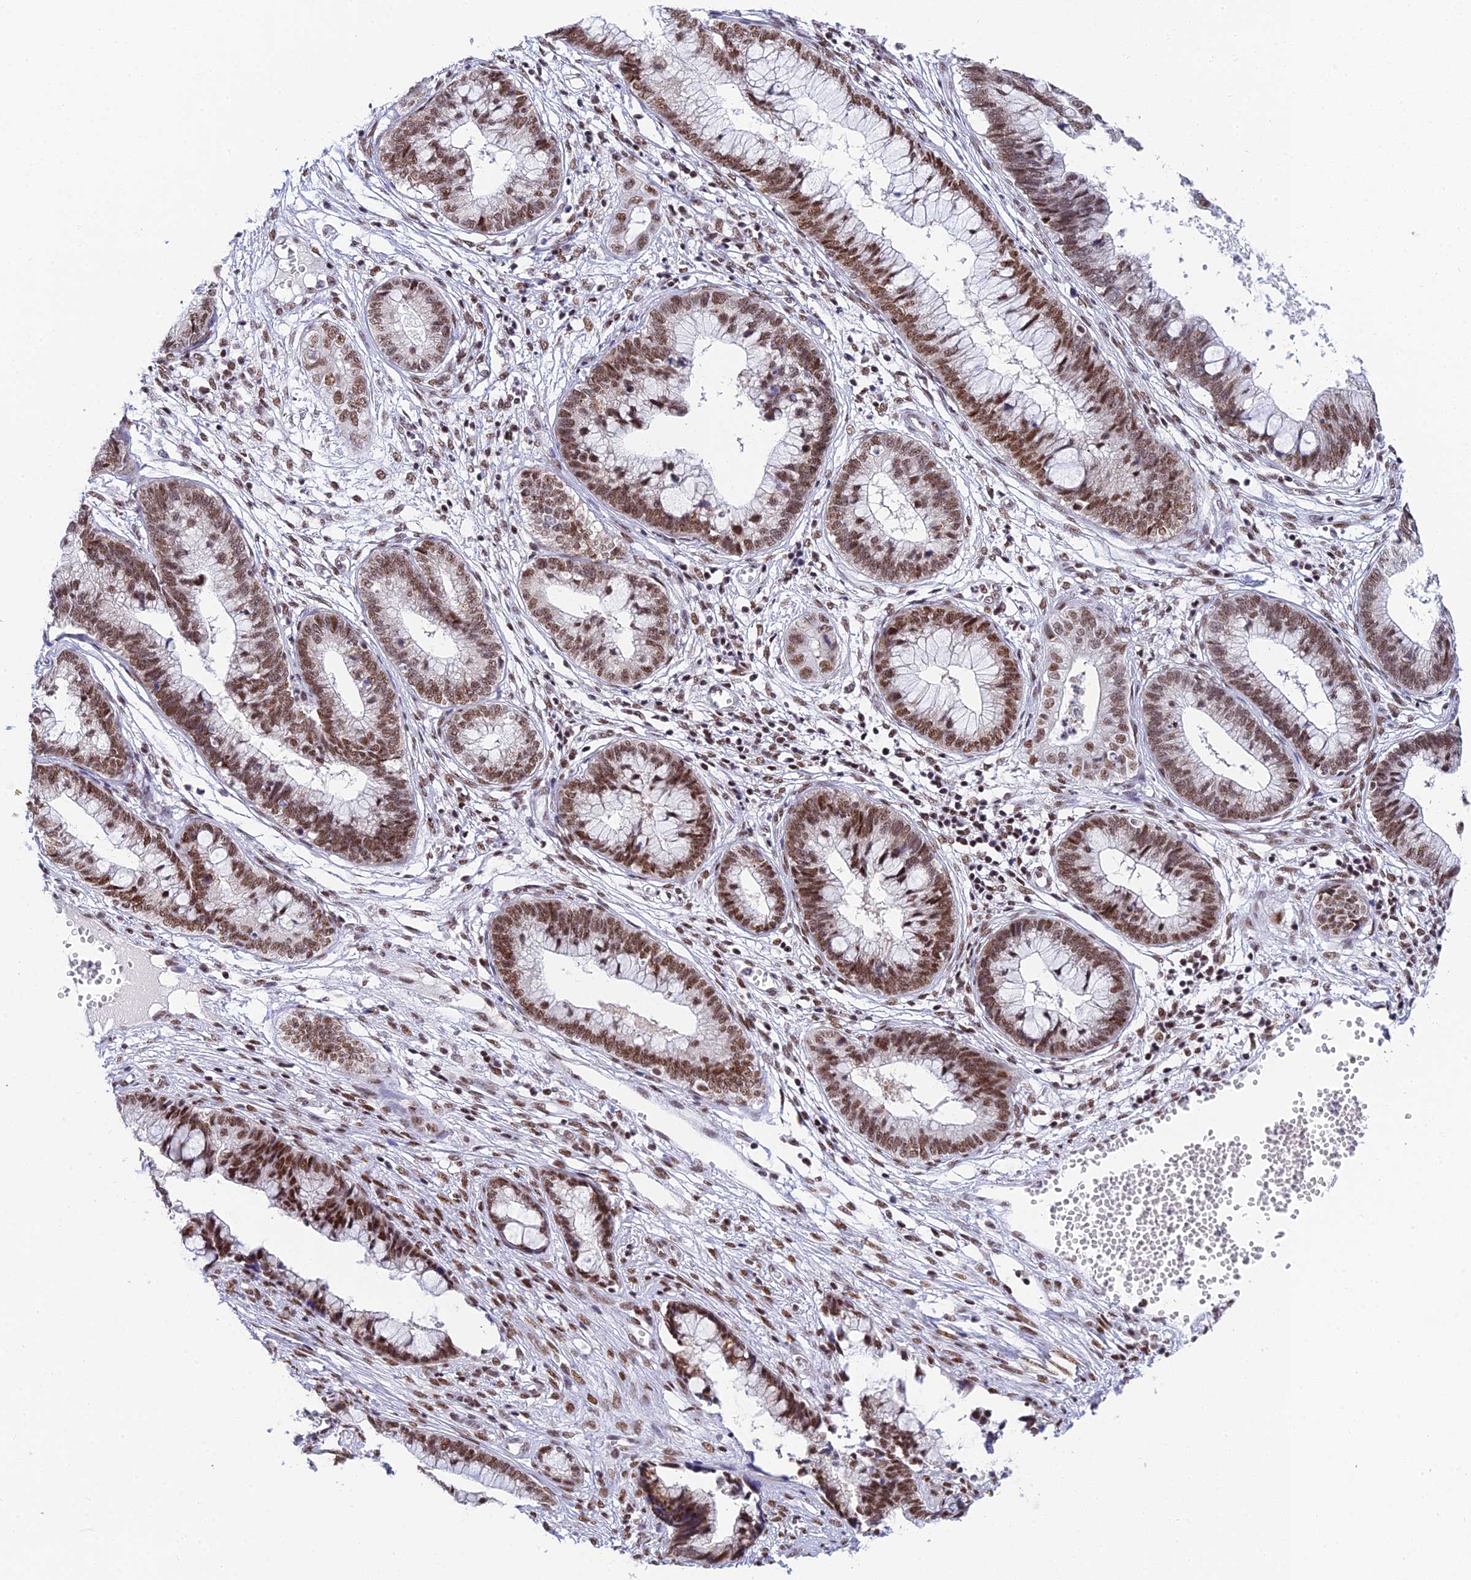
{"staining": {"intensity": "moderate", "quantity": ">75%", "location": "nuclear"}, "tissue": "cervical cancer", "cell_type": "Tumor cells", "image_type": "cancer", "snomed": [{"axis": "morphology", "description": "Adenocarcinoma, NOS"}, {"axis": "topography", "description": "Cervix"}], "caption": "Tumor cells show medium levels of moderate nuclear positivity in about >75% of cells in cervical cancer (adenocarcinoma). Nuclei are stained in blue.", "gene": "USP22", "patient": {"sex": "female", "age": 44}}